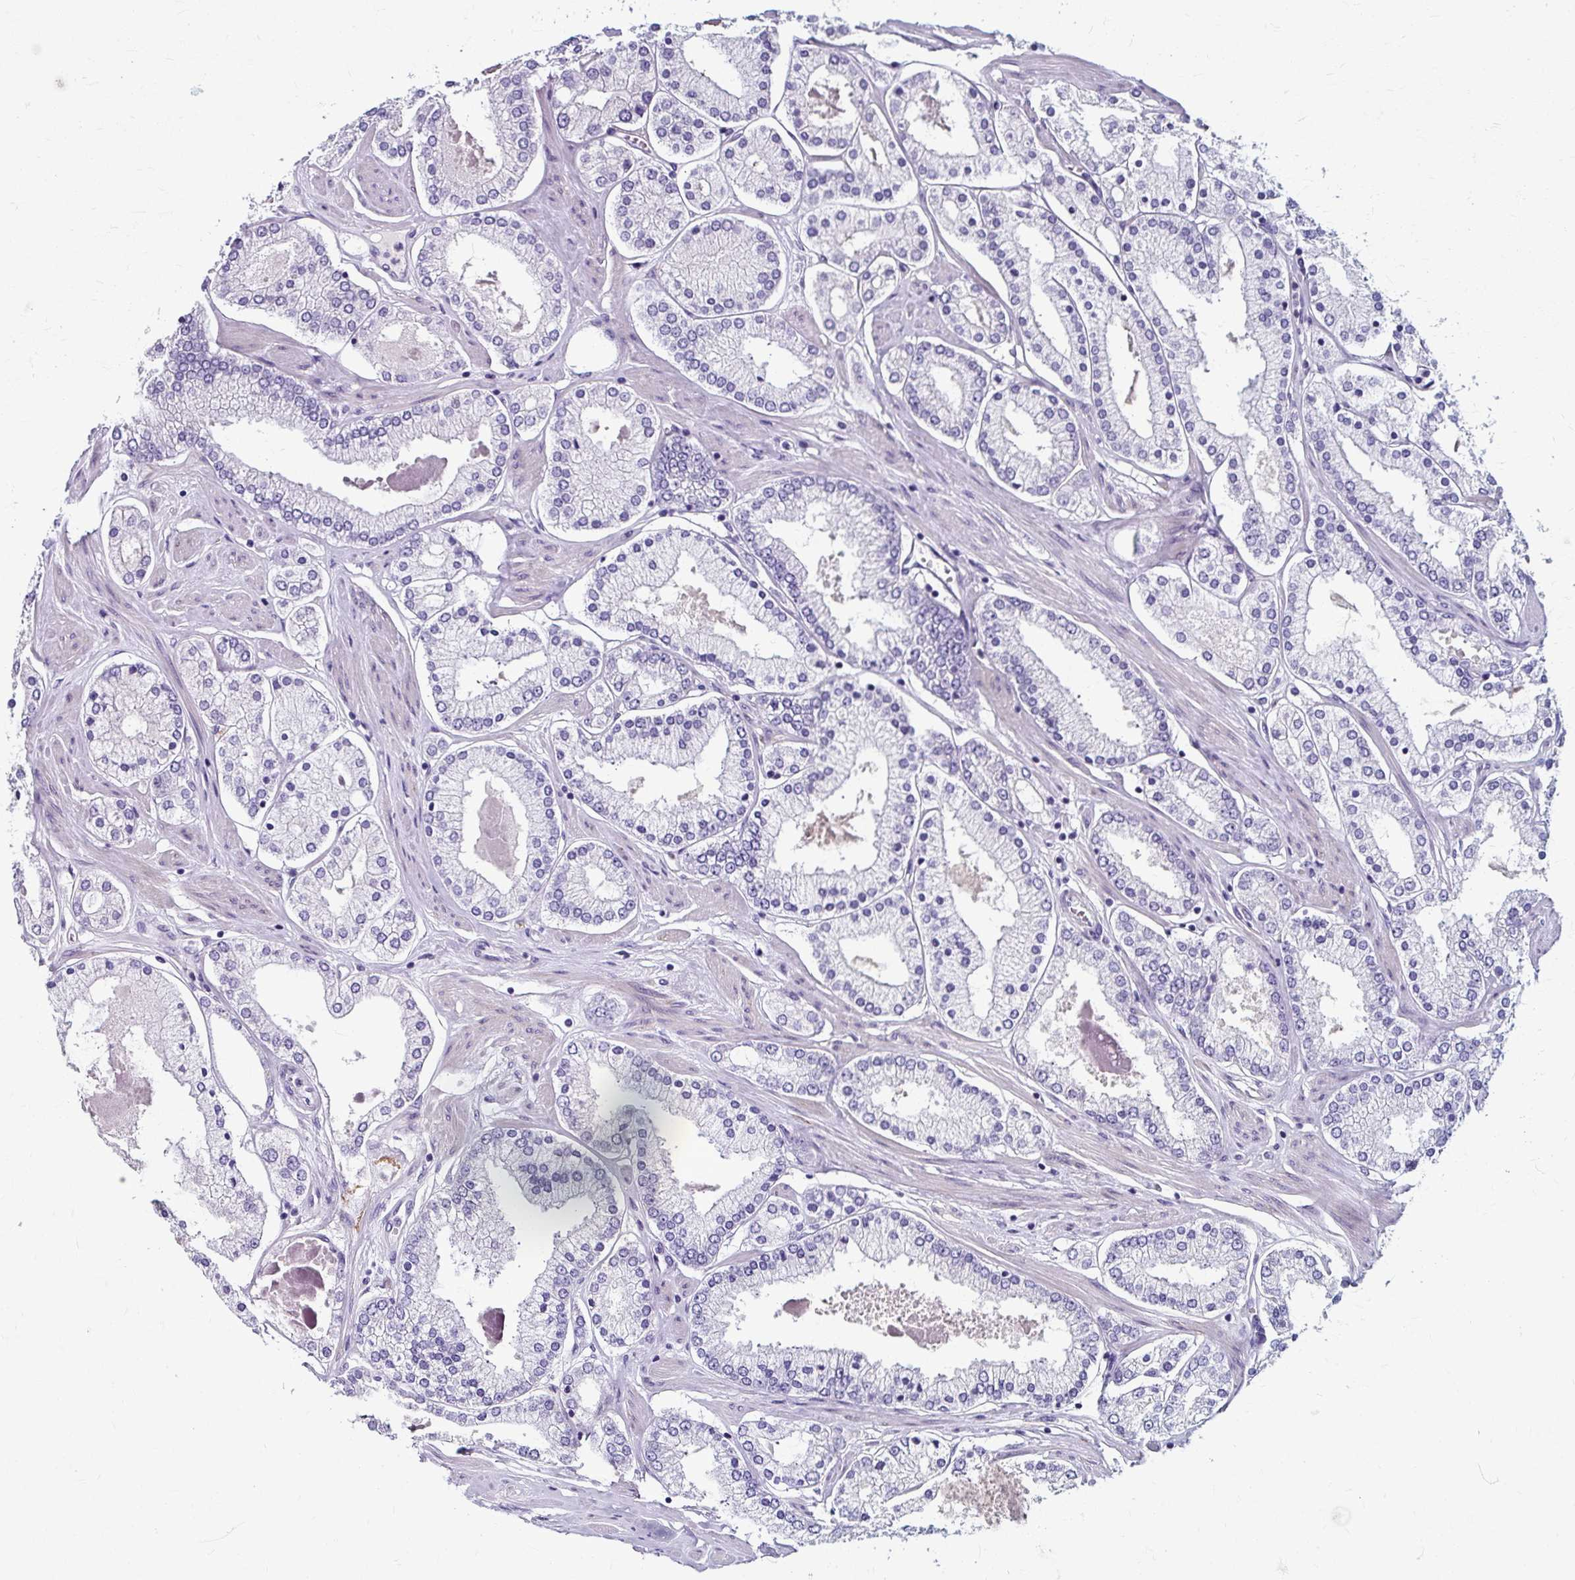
{"staining": {"intensity": "negative", "quantity": "none", "location": "none"}, "tissue": "prostate cancer", "cell_type": "Tumor cells", "image_type": "cancer", "snomed": [{"axis": "morphology", "description": "Adenocarcinoma, Low grade"}, {"axis": "topography", "description": "Prostate"}], "caption": "The immunohistochemistry histopathology image has no significant staining in tumor cells of prostate low-grade adenocarcinoma tissue.", "gene": "ZNF555", "patient": {"sex": "male", "age": 42}}